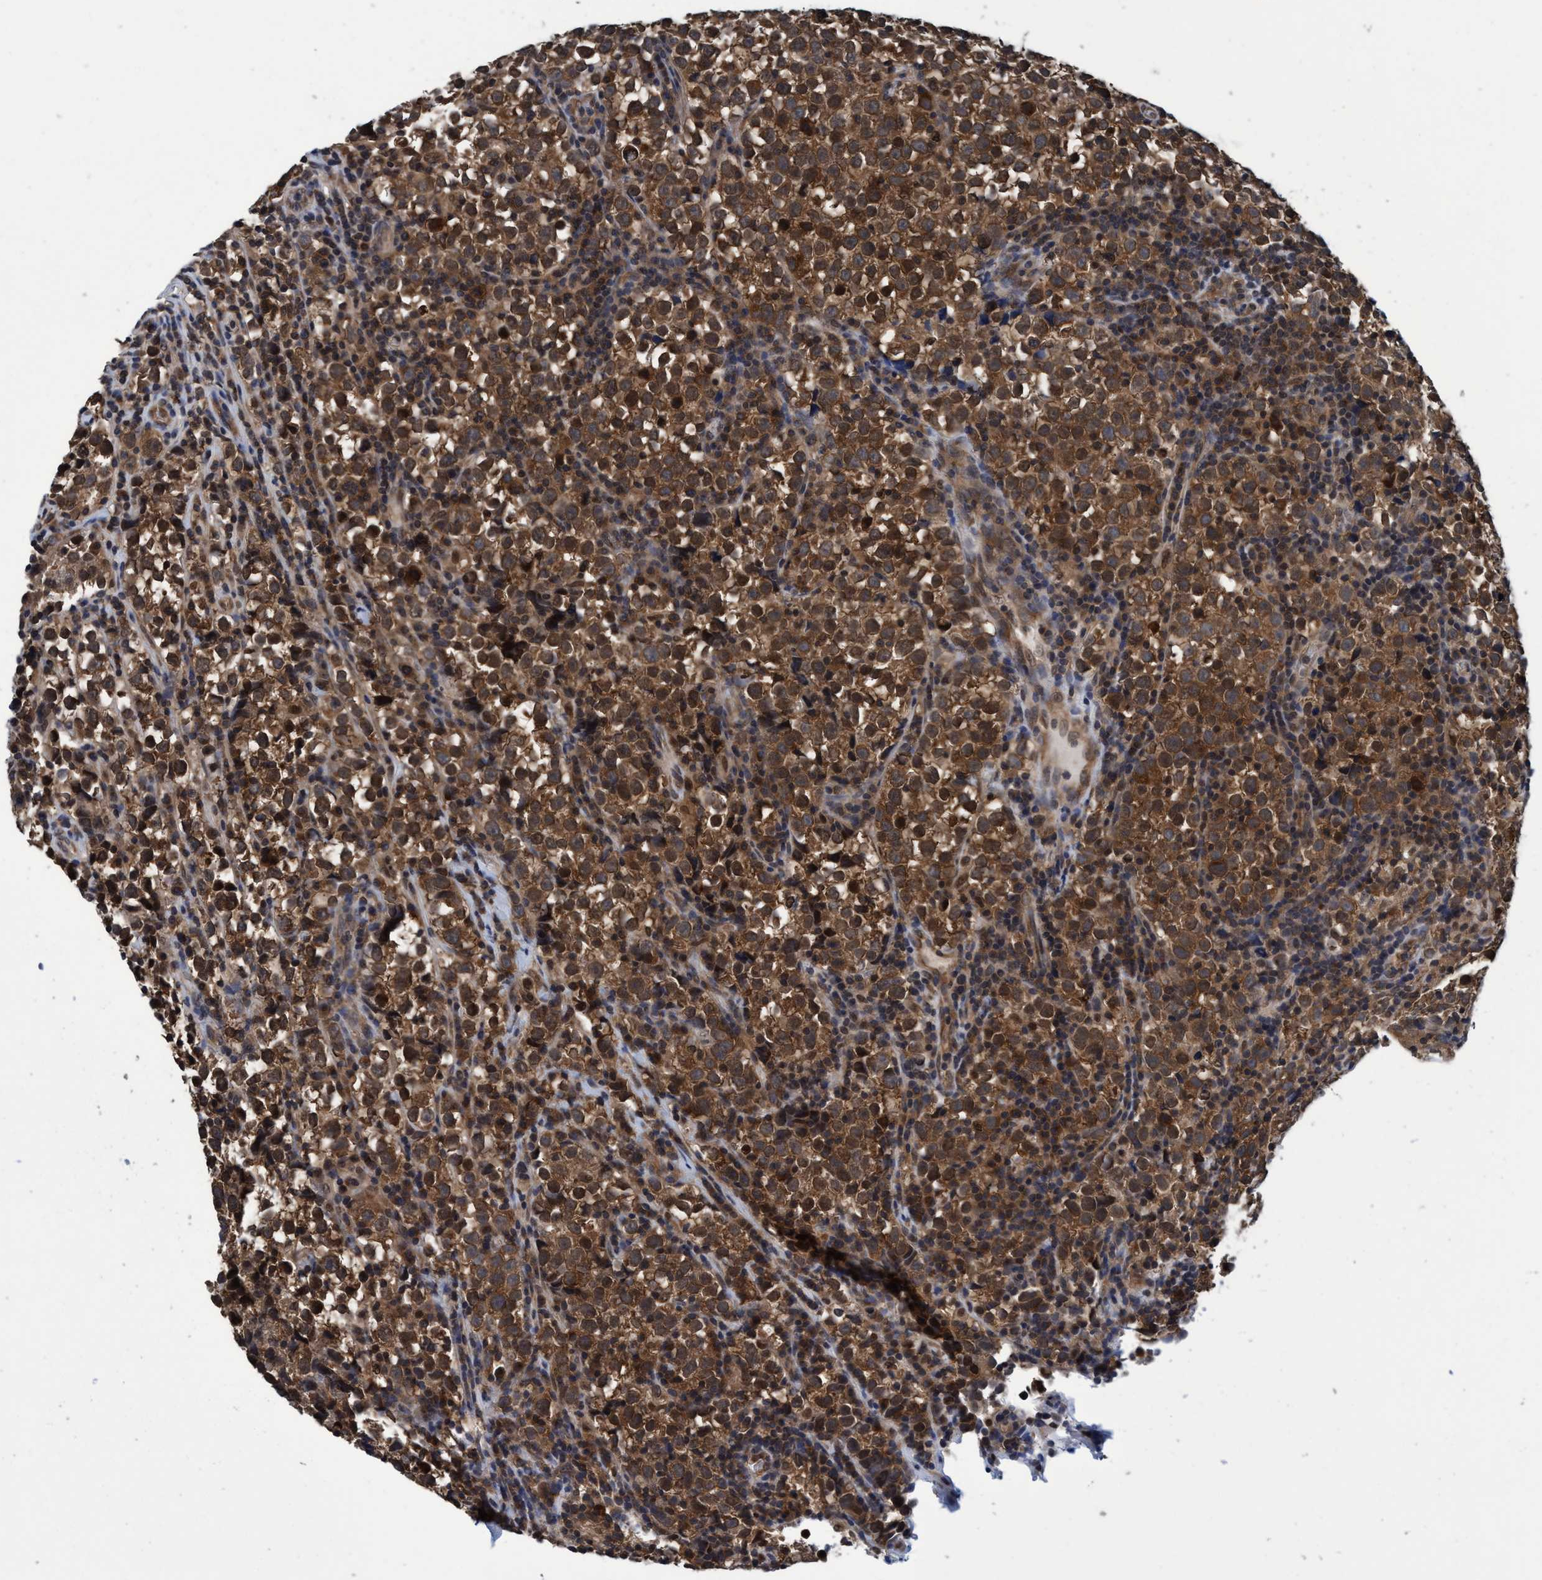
{"staining": {"intensity": "moderate", "quantity": ">75%", "location": "cytoplasmic/membranous"}, "tissue": "testis cancer", "cell_type": "Tumor cells", "image_type": "cancer", "snomed": [{"axis": "morphology", "description": "Normal tissue, NOS"}, {"axis": "morphology", "description": "Seminoma, NOS"}, {"axis": "topography", "description": "Testis"}], "caption": "High-magnification brightfield microscopy of testis cancer (seminoma) stained with DAB (brown) and counterstained with hematoxylin (blue). tumor cells exhibit moderate cytoplasmic/membranous positivity is seen in about>75% of cells.", "gene": "PSMD12", "patient": {"sex": "male", "age": 43}}